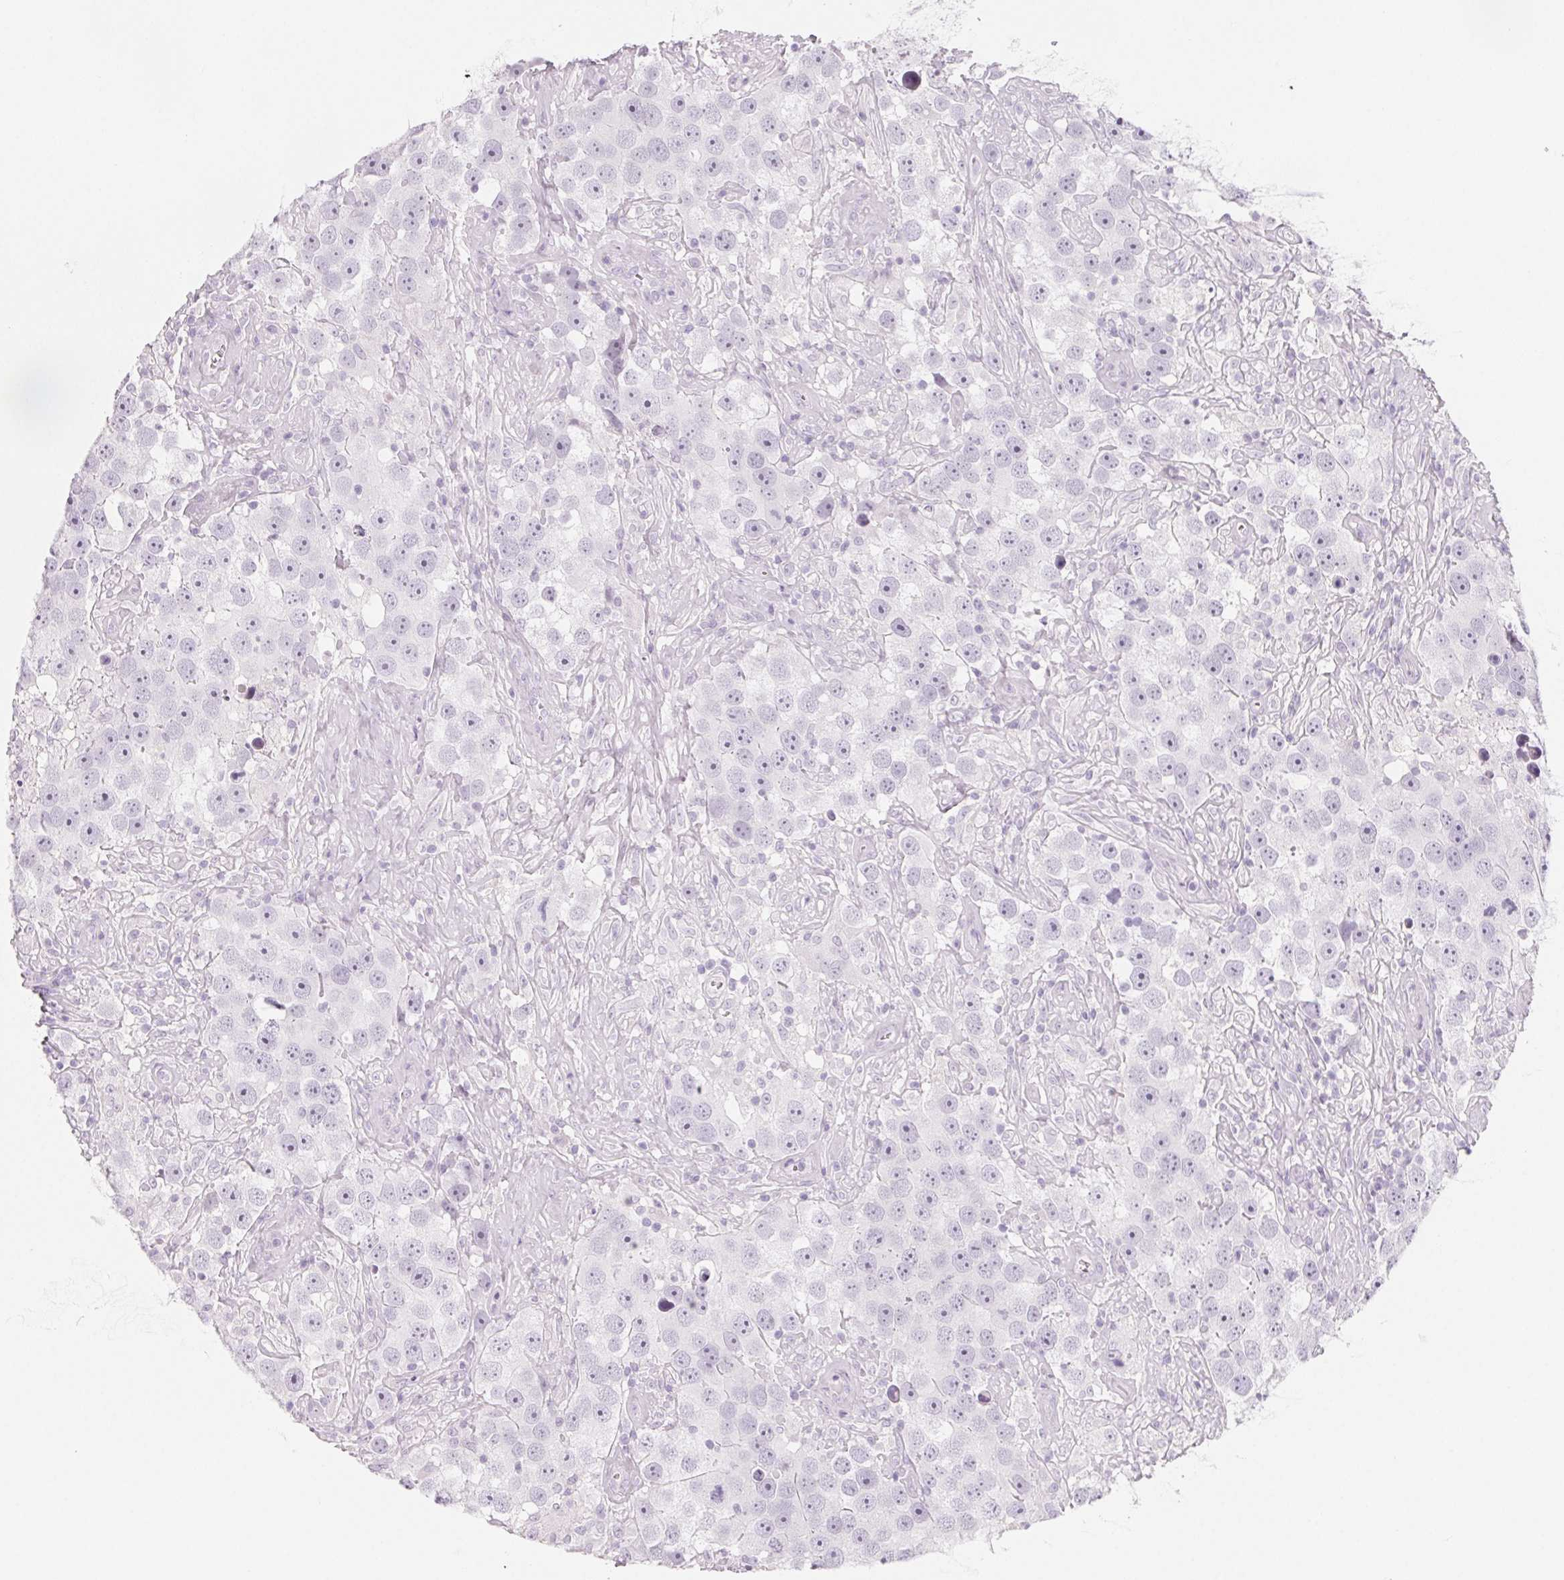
{"staining": {"intensity": "negative", "quantity": "none", "location": "none"}, "tissue": "testis cancer", "cell_type": "Tumor cells", "image_type": "cancer", "snomed": [{"axis": "morphology", "description": "Seminoma, NOS"}, {"axis": "topography", "description": "Testis"}], "caption": "The image shows no significant expression in tumor cells of seminoma (testis).", "gene": "SH3GL2", "patient": {"sex": "male", "age": 49}}